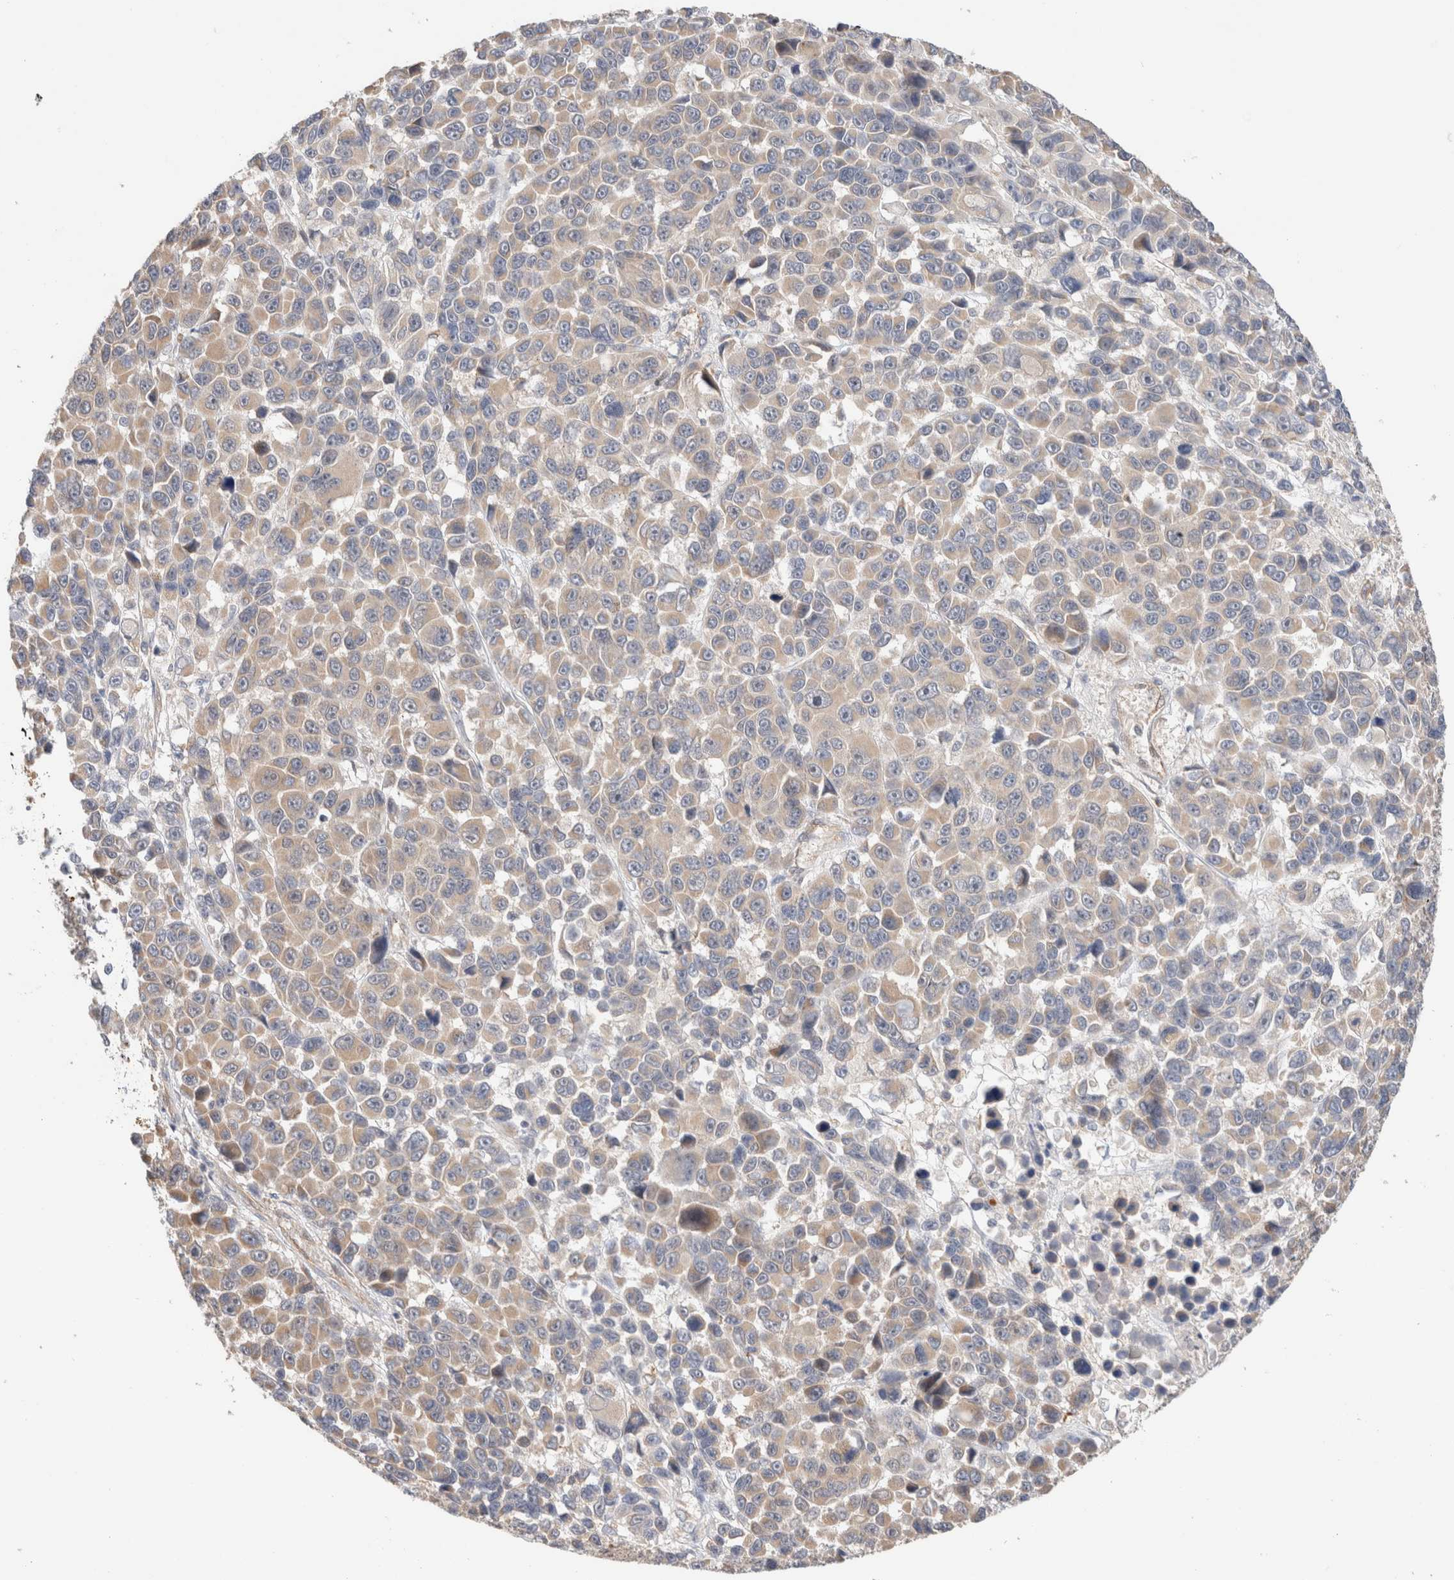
{"staining": {"intensity": "weak", "quantity": "<25%", "location": "cytoplasmic/membranous"}, "tissue": "melanoma", "cell_type": "Tumor cells", "image_type": "cancer", "snomed": [{"axis": "morphology", "description": "Malignant melanoma, NOS"}, {"axis": "topography", "description": "Skin"}], "caption": "A histopathology image of malignant melanoma stained for a protein demonstrates no brown staining in tumor cells. (IHC, brightfield microscopy, high magnification).", "gene": "CA13", "patient": {"sex": "male", "age": 53}}